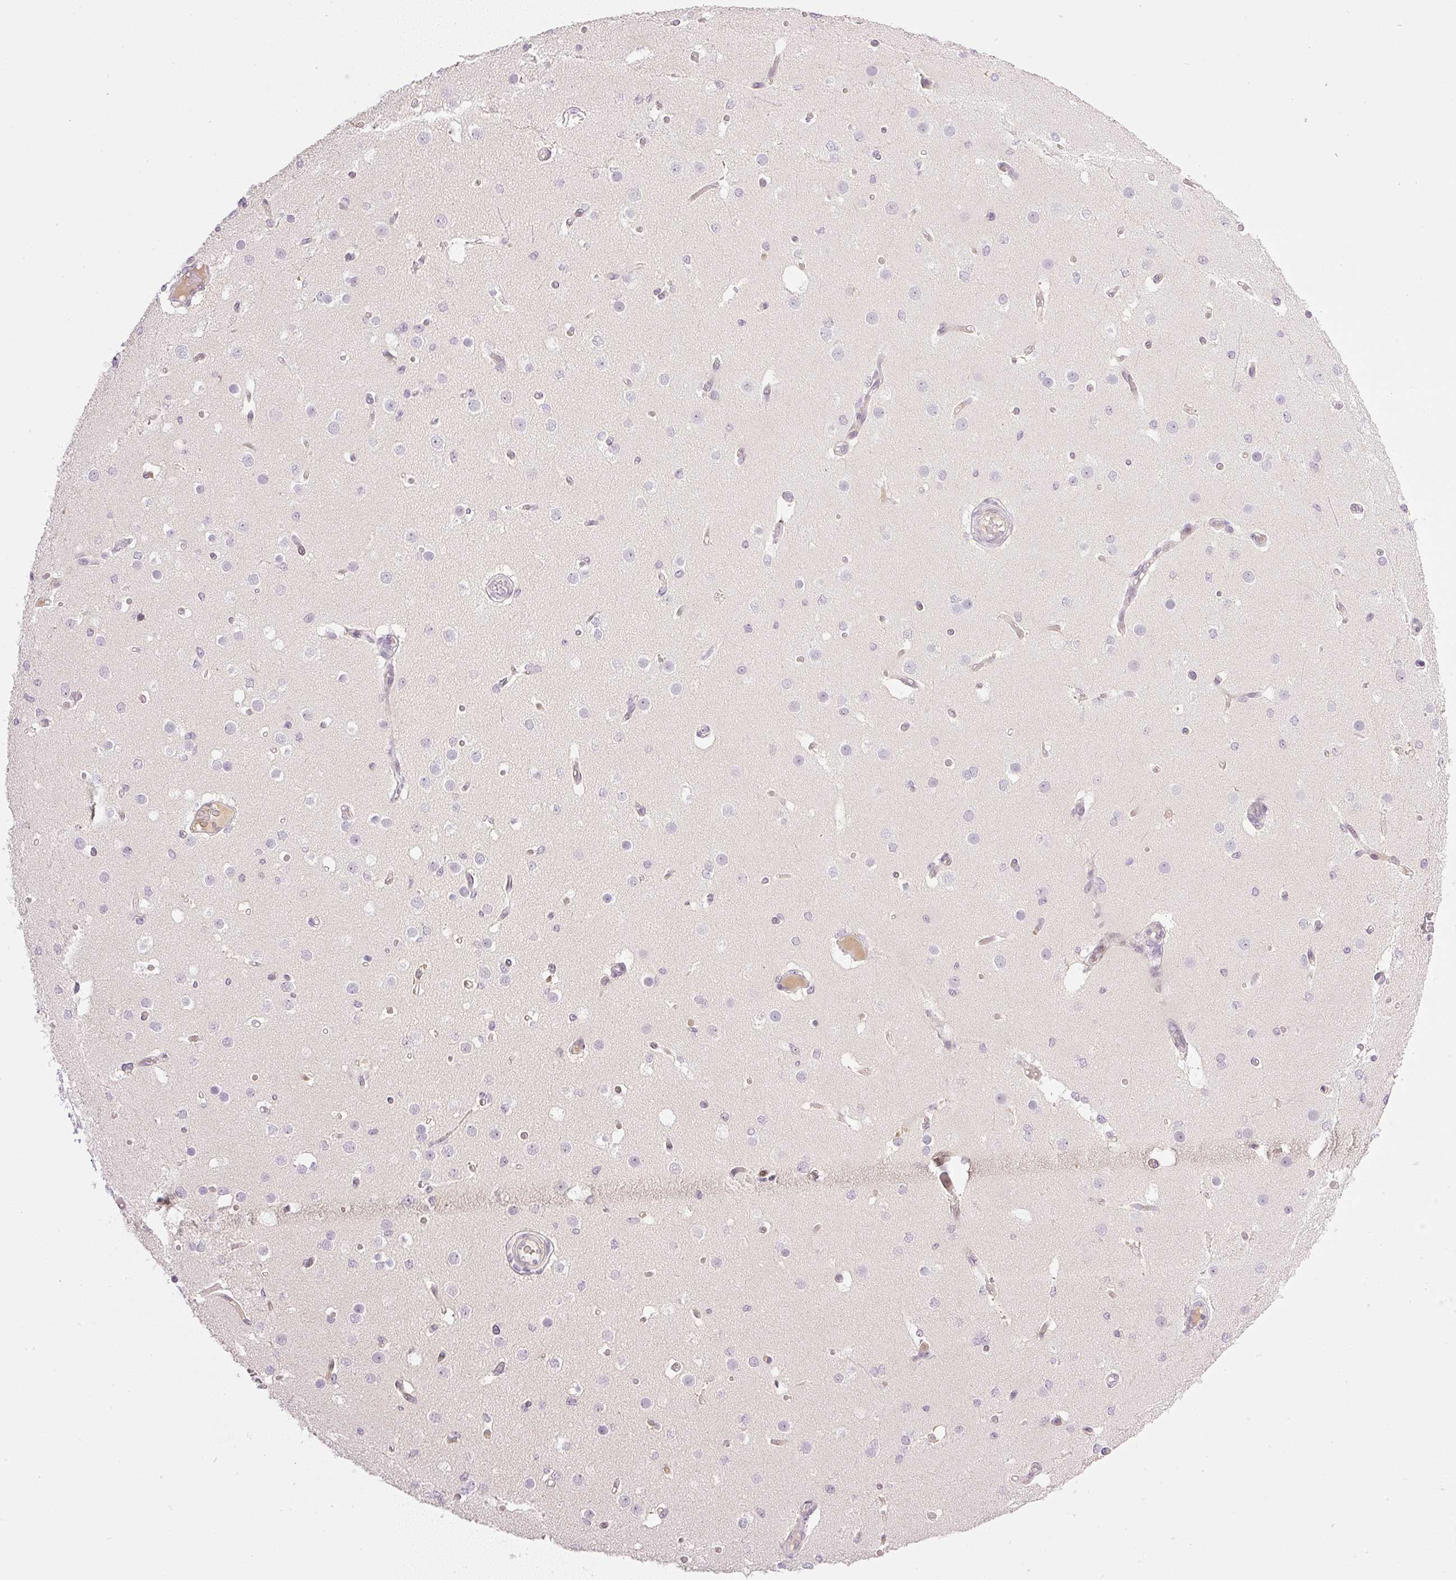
{"staining": {"intensity": "weak", "quantity": ">75%", "location": "cytoplasmic/membranous,nuclear"}, "tissue": "cerebral cortex", "cell_type": "Endothelial cells", "image_type": "normal", "snomed": [{"axis": "morphology", "description": "Normal tissue, NOS"}, {"axis": "morphology", "description": "Inflammation, NOS"}, {"axis": "topography", "description": "Cerebral cortex"}], "caption": "DAB (3,3'-diaminobenzidine) immunohistochemical staining of unremarkable cerebral cortex reveals weak cytoplasmic/membranous,nuclear protein expression in approximately >75% of endothelial cells. The staining is performed using DAB brown chromogen to label protein expression. The nuclei are counter-stained blue using hematoxylin.", "gene": "AAR2", "patient": {"sex": "male", "age": 6}}